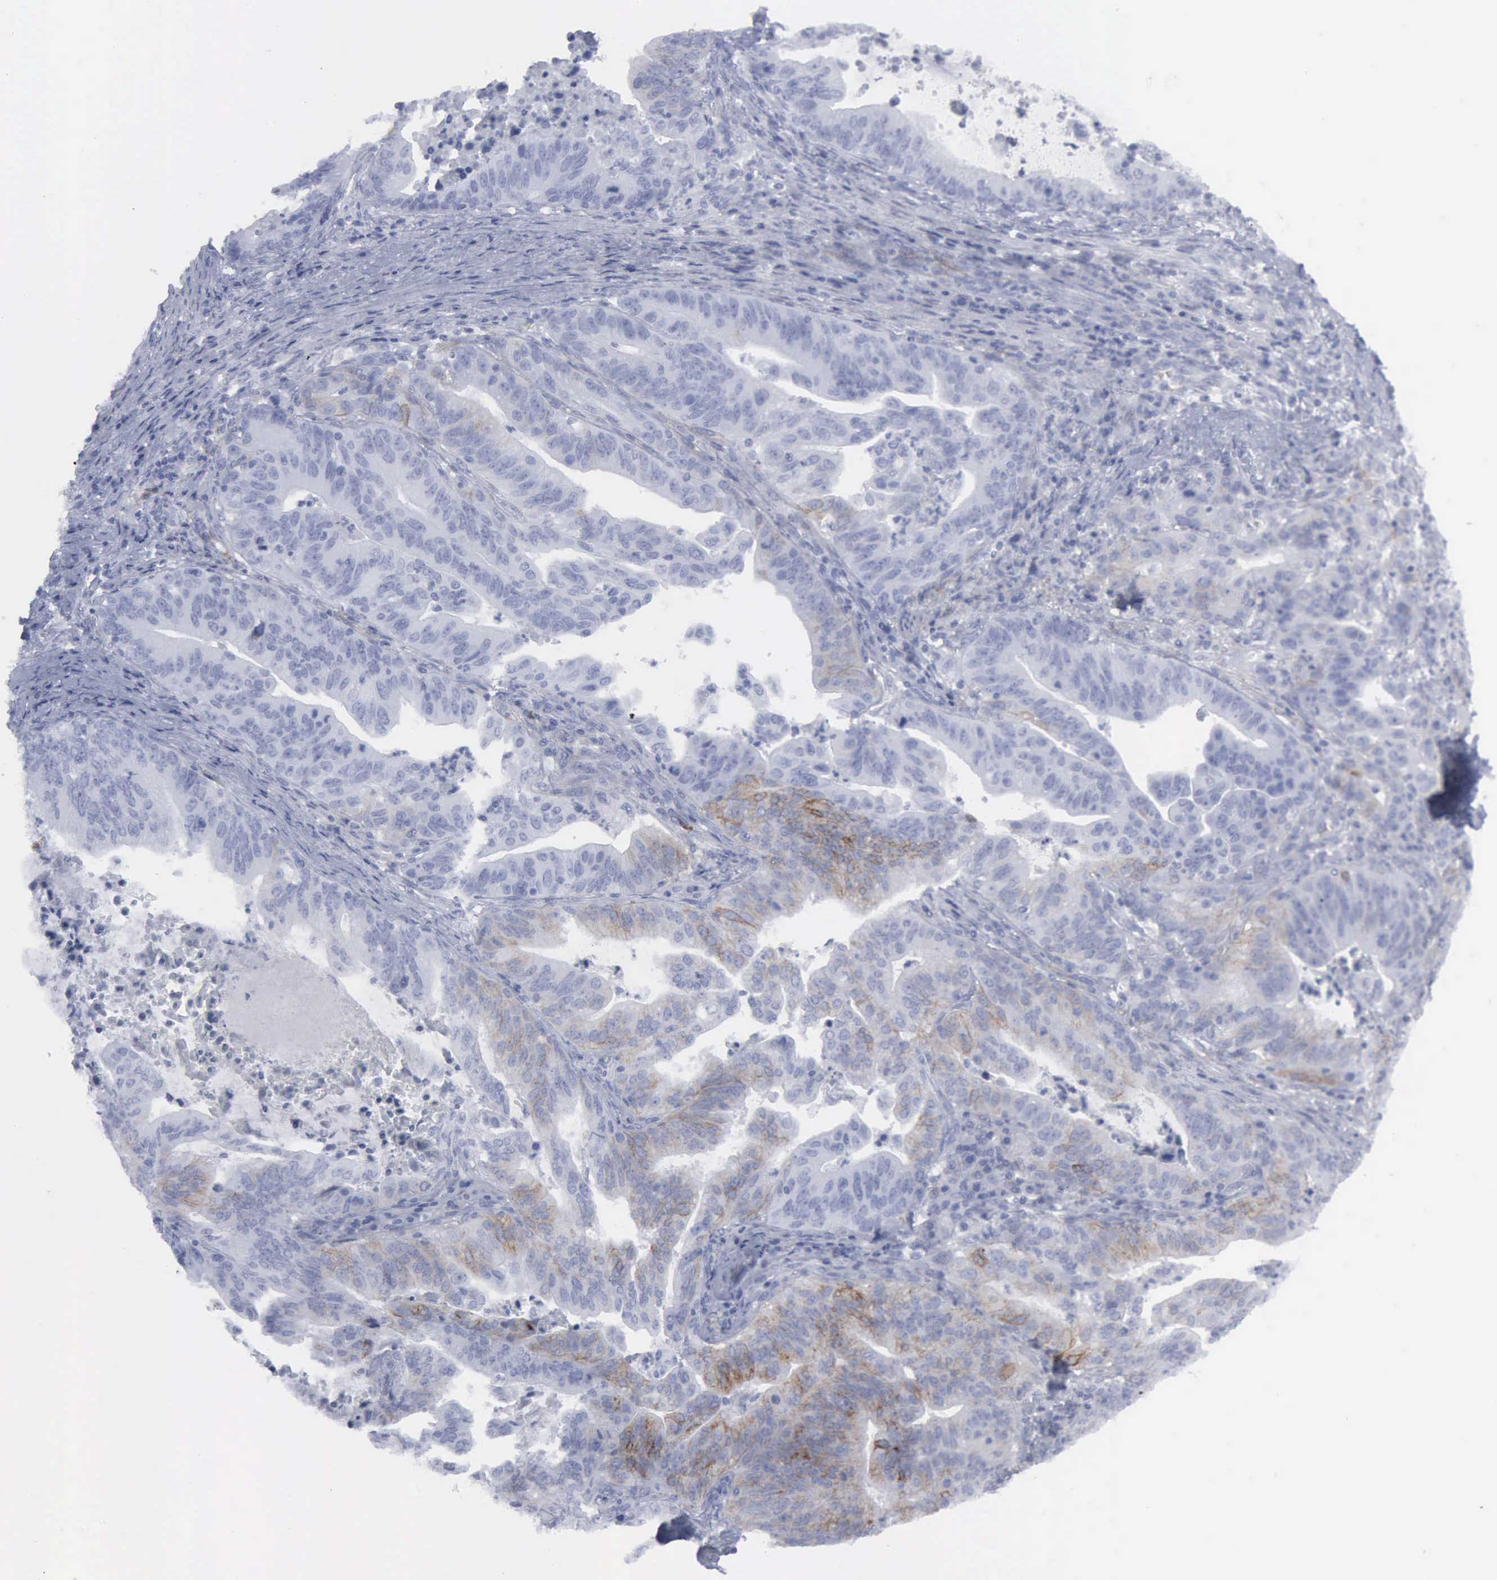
{"staining": {"intensity": "negative", "quantity": "none", "location": "none"}, "tissue": "stomach cancer", "cell_type": "Tumor cells", "image_type": "cancer", "snomed": [{"axis": "morphology", "description": "Adenocarcinoma, NOS"}, {"axis": "topography", "description": "Stomach, upper"}], "caption": "This is an IHC micrograph of human stomach cancer (adenocarcinoma). There is no positivity in tumor cells.", "gene": "VCAM1", "patient": {"sex": "female", "age": 50}}